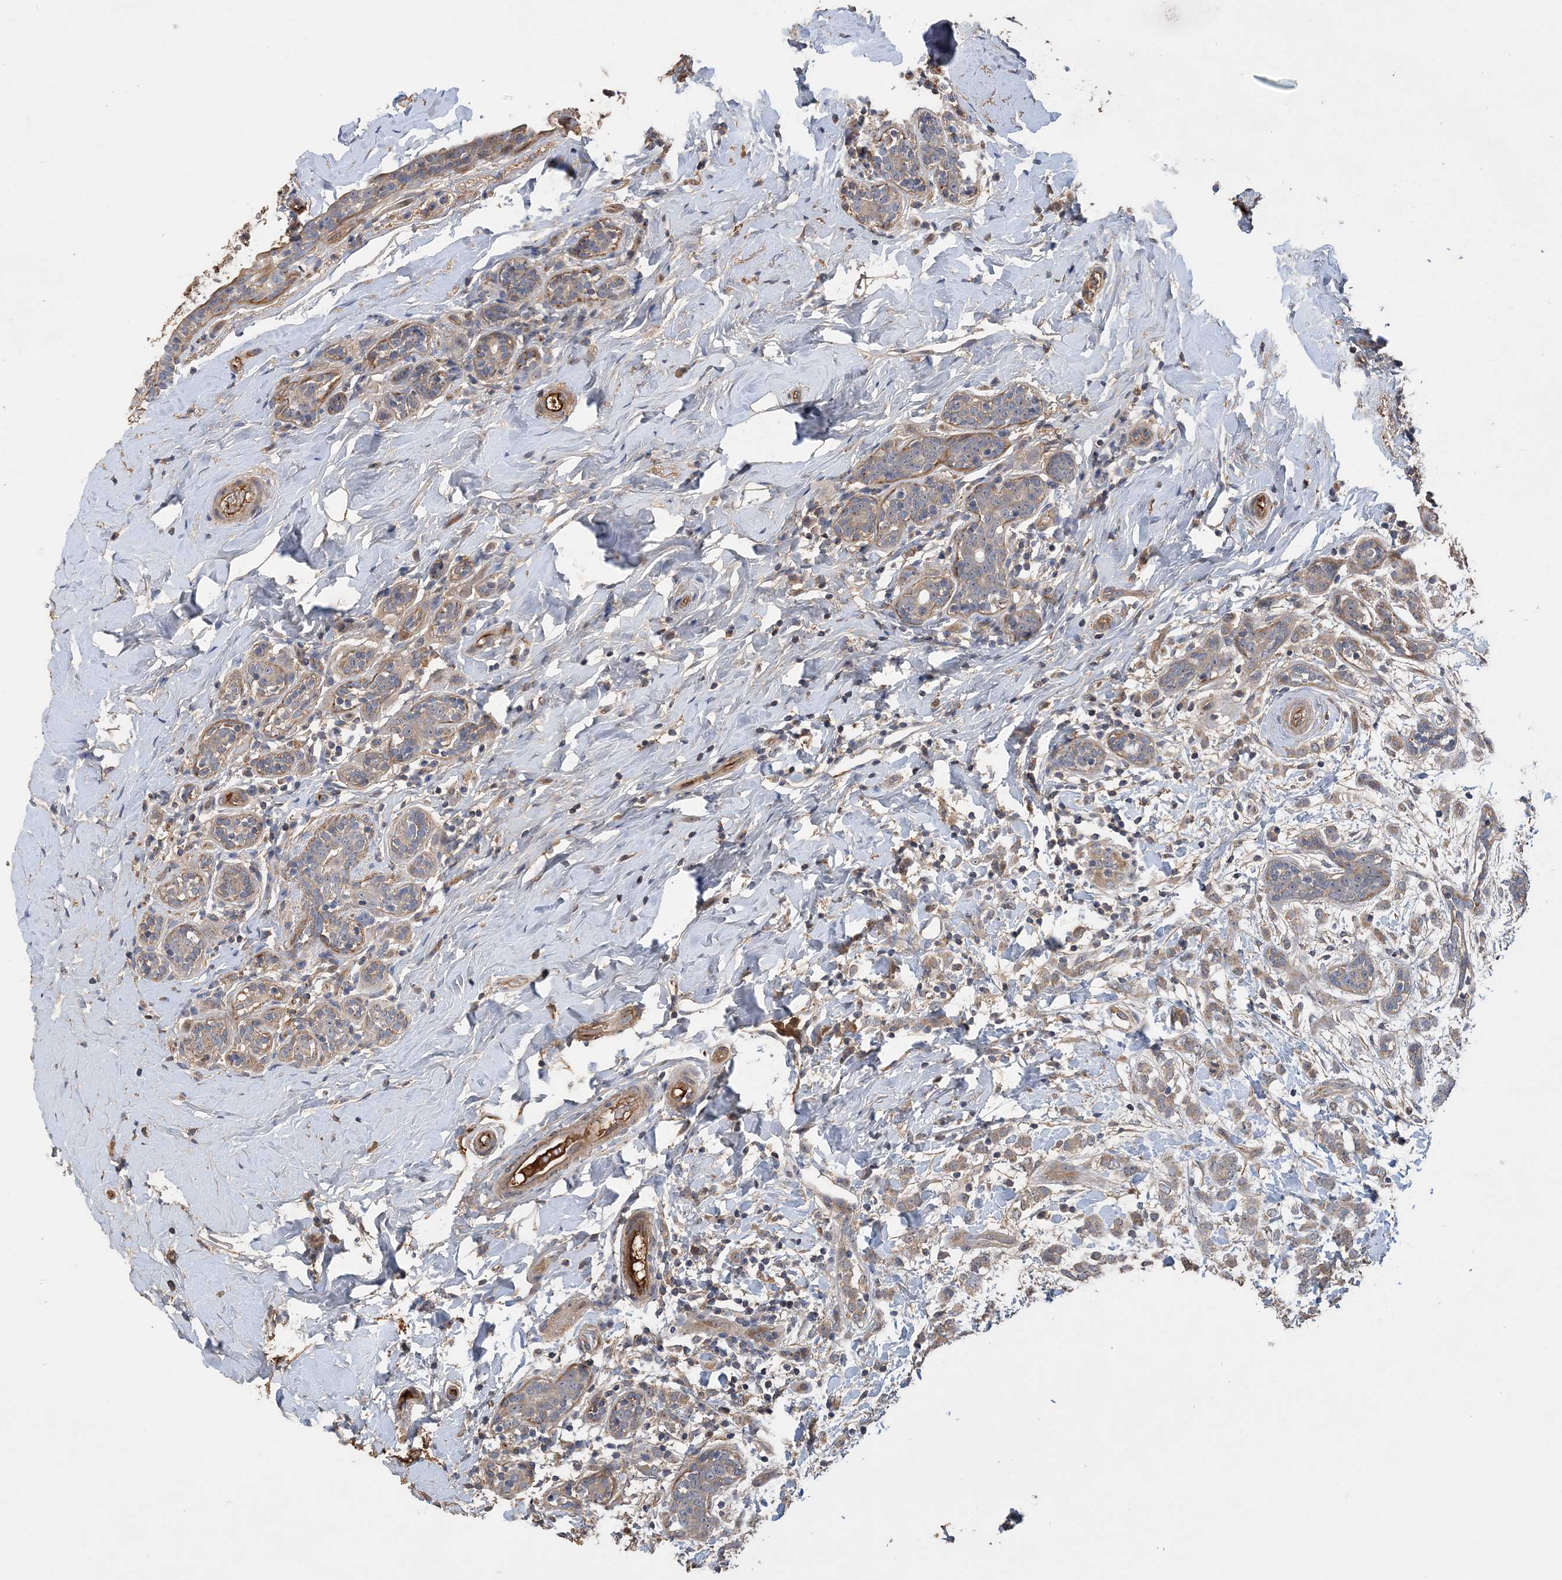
{"staining": {"intensity": "weak", "quantity": ">75%", "location": "cytoplasmic/membranous"}, "tissue": "breast cancer", "cell_type": "Tumor cells", "image_type": "cancer", "snomed": [{"axis": "morphology", "description": "Normal tissue, NOS"}, {"axis": "morphology", "description": "Lobular carcinoma"}, {"axis": "topography", "description": "Breast"}], "caption": "Immunohistochemistry (IHC) of human breast cancer (lobular carcinoma) demonstrates low levels of weak cytoplasmic/membranous expression in approximately >75% of tumor cells.", "gene": "GRINA", "patient": {"sex": "female", "age": 47}}